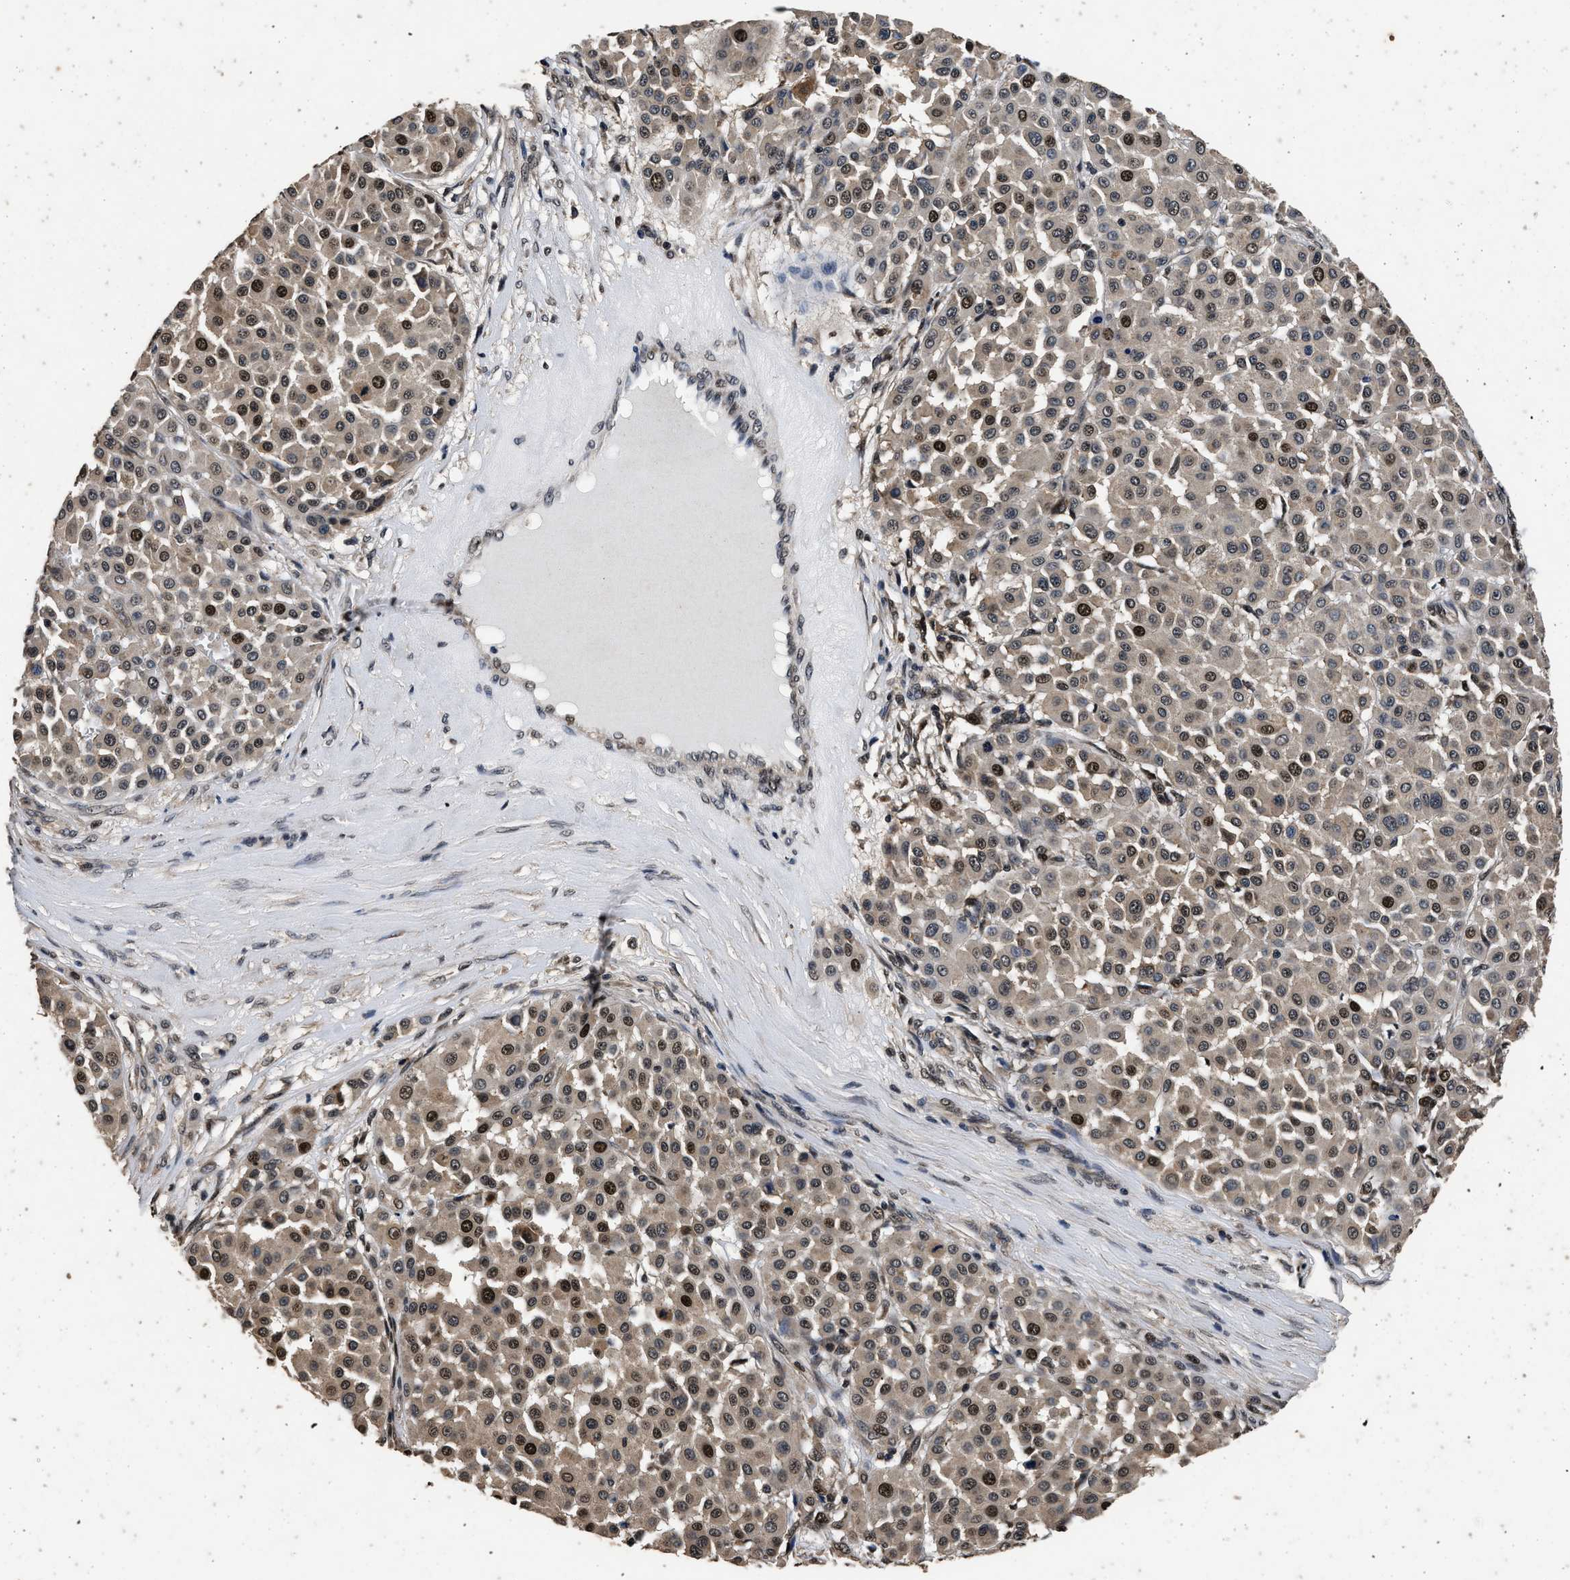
{"staining": {"intensity": "strong", "quantity": "<25%", "location": "nuclear"}, "tissue": "melanoma", "cell_type": "Tumor cells", "image_type": "cancer", "snomed": [{"axis": "morphology", "description": "Malignant melanoma, Metastatic site"}, {"axis": "topography", "description": "Soft tissue"}], "caption": "The histopathology image displays staining of melanoma, revealing strong nuclear protein positivity (brown color) within tumor cells.", "gene": "CSTF1", "patient": {"sex": "male", "age": 41}}